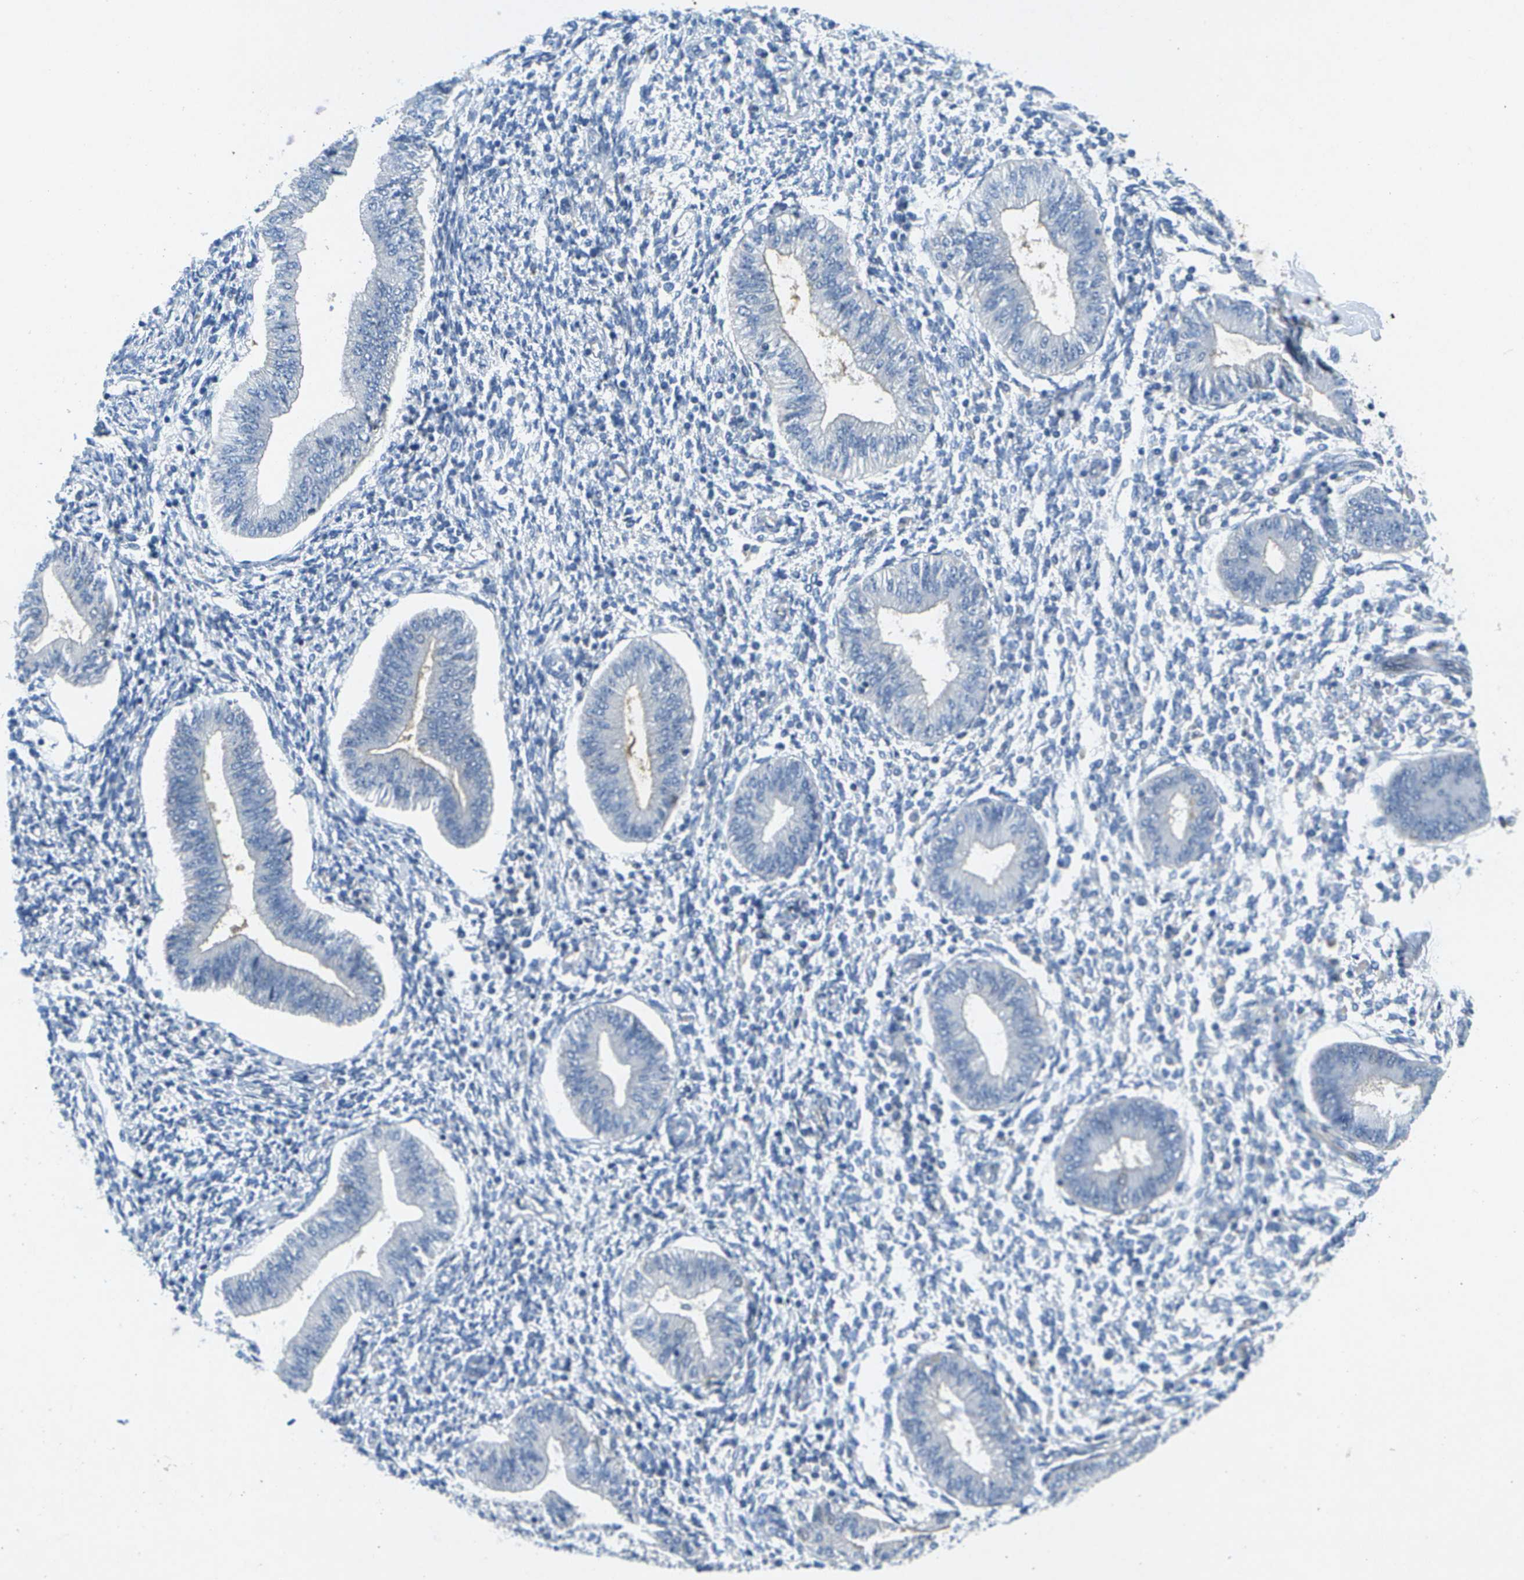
{"staining": {"intensity": "negative", "quantity": "none", "location": "none"}, "tissue": "endometrium", "cell_type": "Cells in endometrial stroma", "image_type": "normal", "snomed": [{"axis": "morphology", "description": "Normal tissue, NOS"}, {"axis": "topography", "description": "Endometrium"}], "caption": "Photomicrograph shows no protein expression in cells in endometrial stroma of benign endometrium.", "gene": "LIPG", "patient": {"sex": "female", "age": 50}}